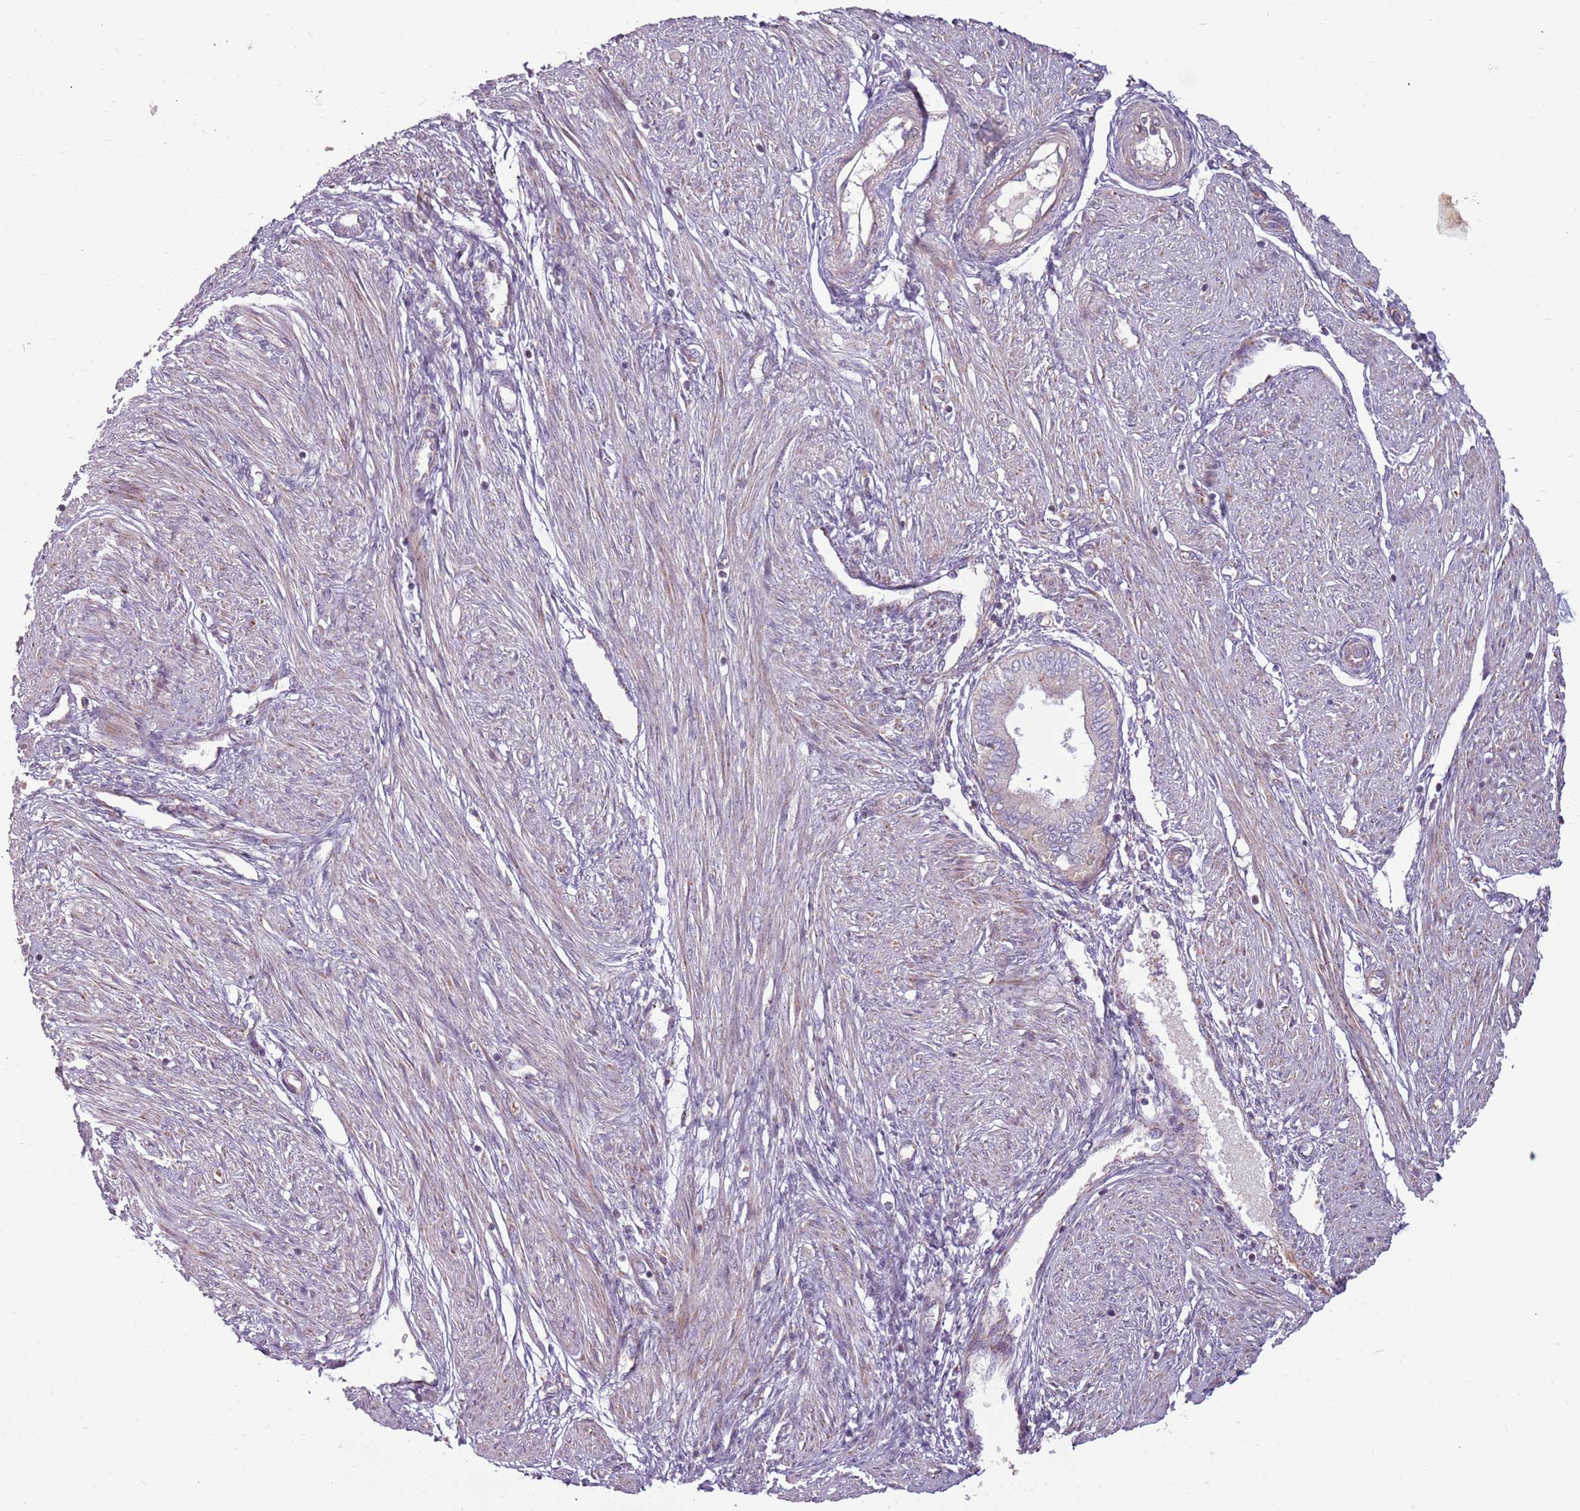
{"staining": {"intensity": "negative", "quantity": "none", "location": "none"}, "tissue": "endometrium", "cell_type": "Cells in endometrial stroma", "image_type": "normal", "snomed": [{"axis": "morphology", "description": "Normal tissue, NOS"}, {"axis": "topography", "description": "Endometrium"}], "caption": "Cells in endometrial stroma are negative for brown protein staining in unremarkable endometrium. Nuclei are stained in blue.", "gene": "ZNF530", "patient": {"sex": "female", "age": 53}}